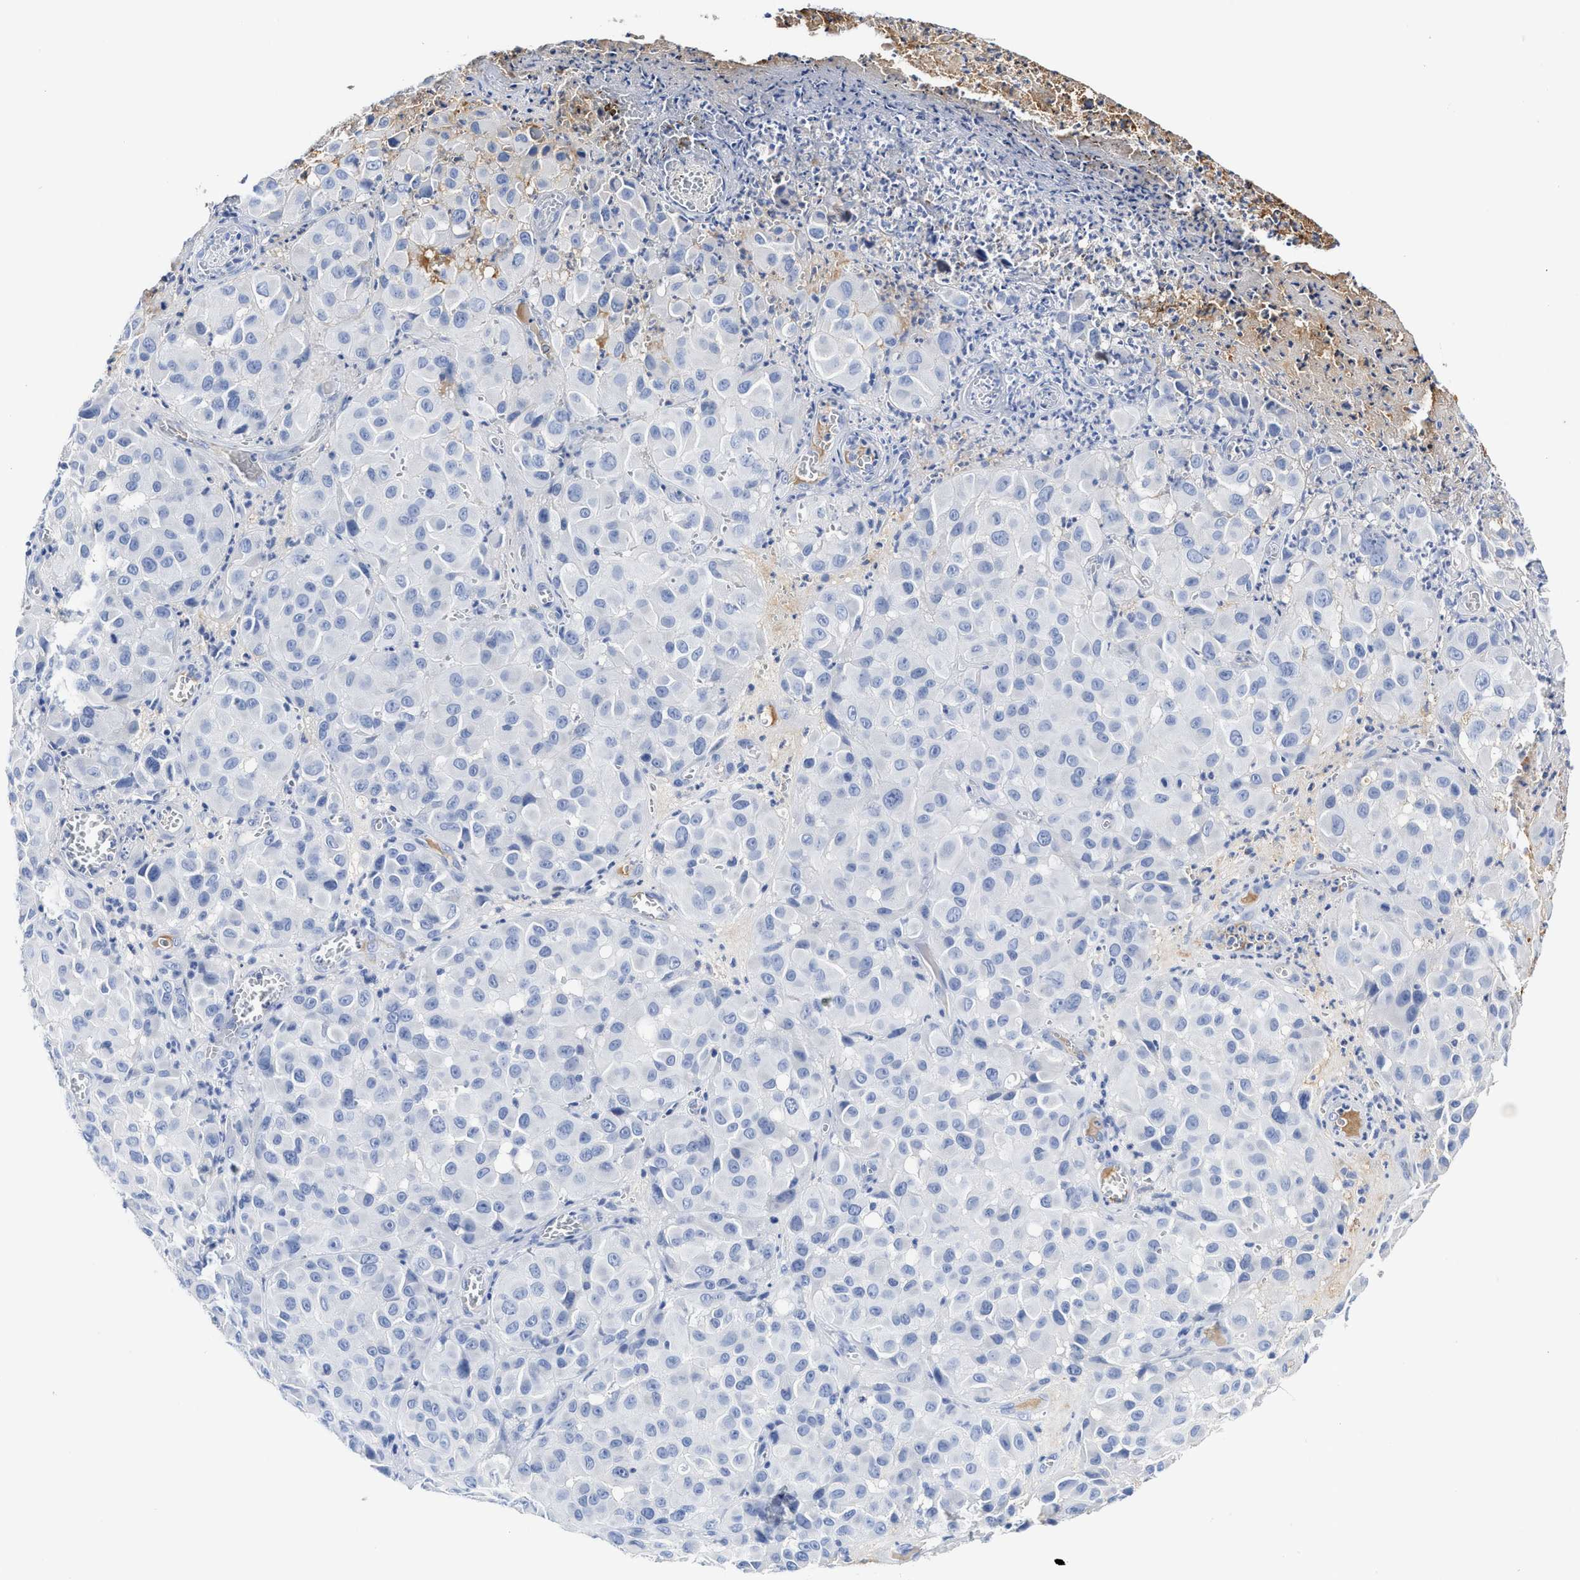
{"staining": {"intensity": "negative", "quantity": "none", "location": "none"}, "tissue": "melanoma", "cell_type": "Tumor cells", "image_type": "cancer", "snomed": [{"axis": "morphology", "description": "Malignant melanoma, NOS"}, {"axis": "topography", "description": "Skin"}], "caption": "Immunohistochemical staining of malignant melanoma exhibits no significant positivity in tumor cells.", "gene": "C2", "patient": {"sex": "female", "age": 21}}